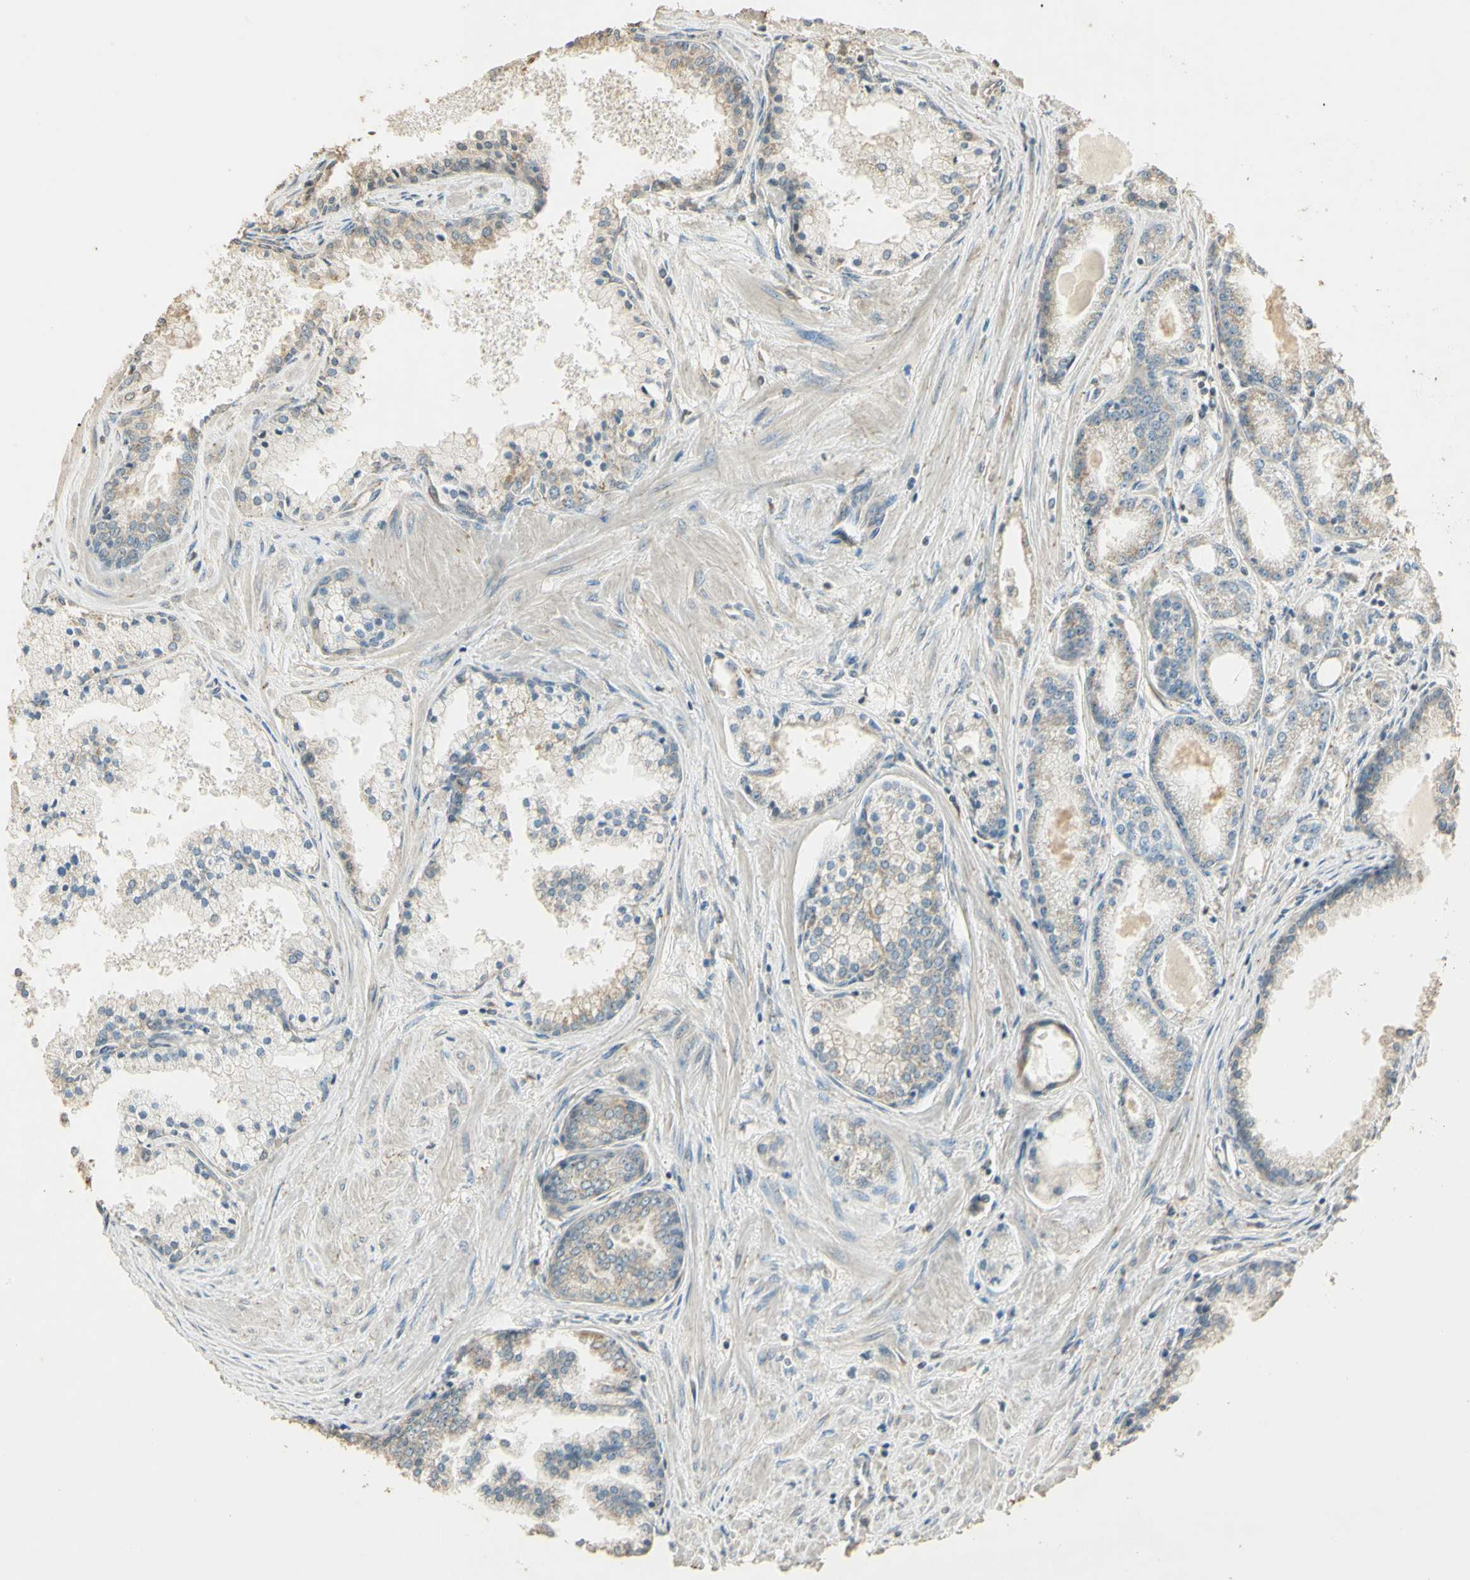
{"staining": {"intensity": "weak", "quantity": "25%-75%", "location": "cytoplasmic/membranous"}, "tissue": "prostate cancer", "cell_type": "Tumor cells", "image_type": "cancer", "snomed": [{"axis": "morphology", "description": "Adenocarcinoma, High grade"}, {"axis": "topography", "description": "Prostate"}], "caption": "Human prostate cancer (high-grade adenocarcinoma) stained for a protein (brown) exhibits weak cytoplasmic/membranous positive expression in about 25%-75% of tumor cells.", "gene": "UXS1", "patient": {"sex": "male", "age": 61}}